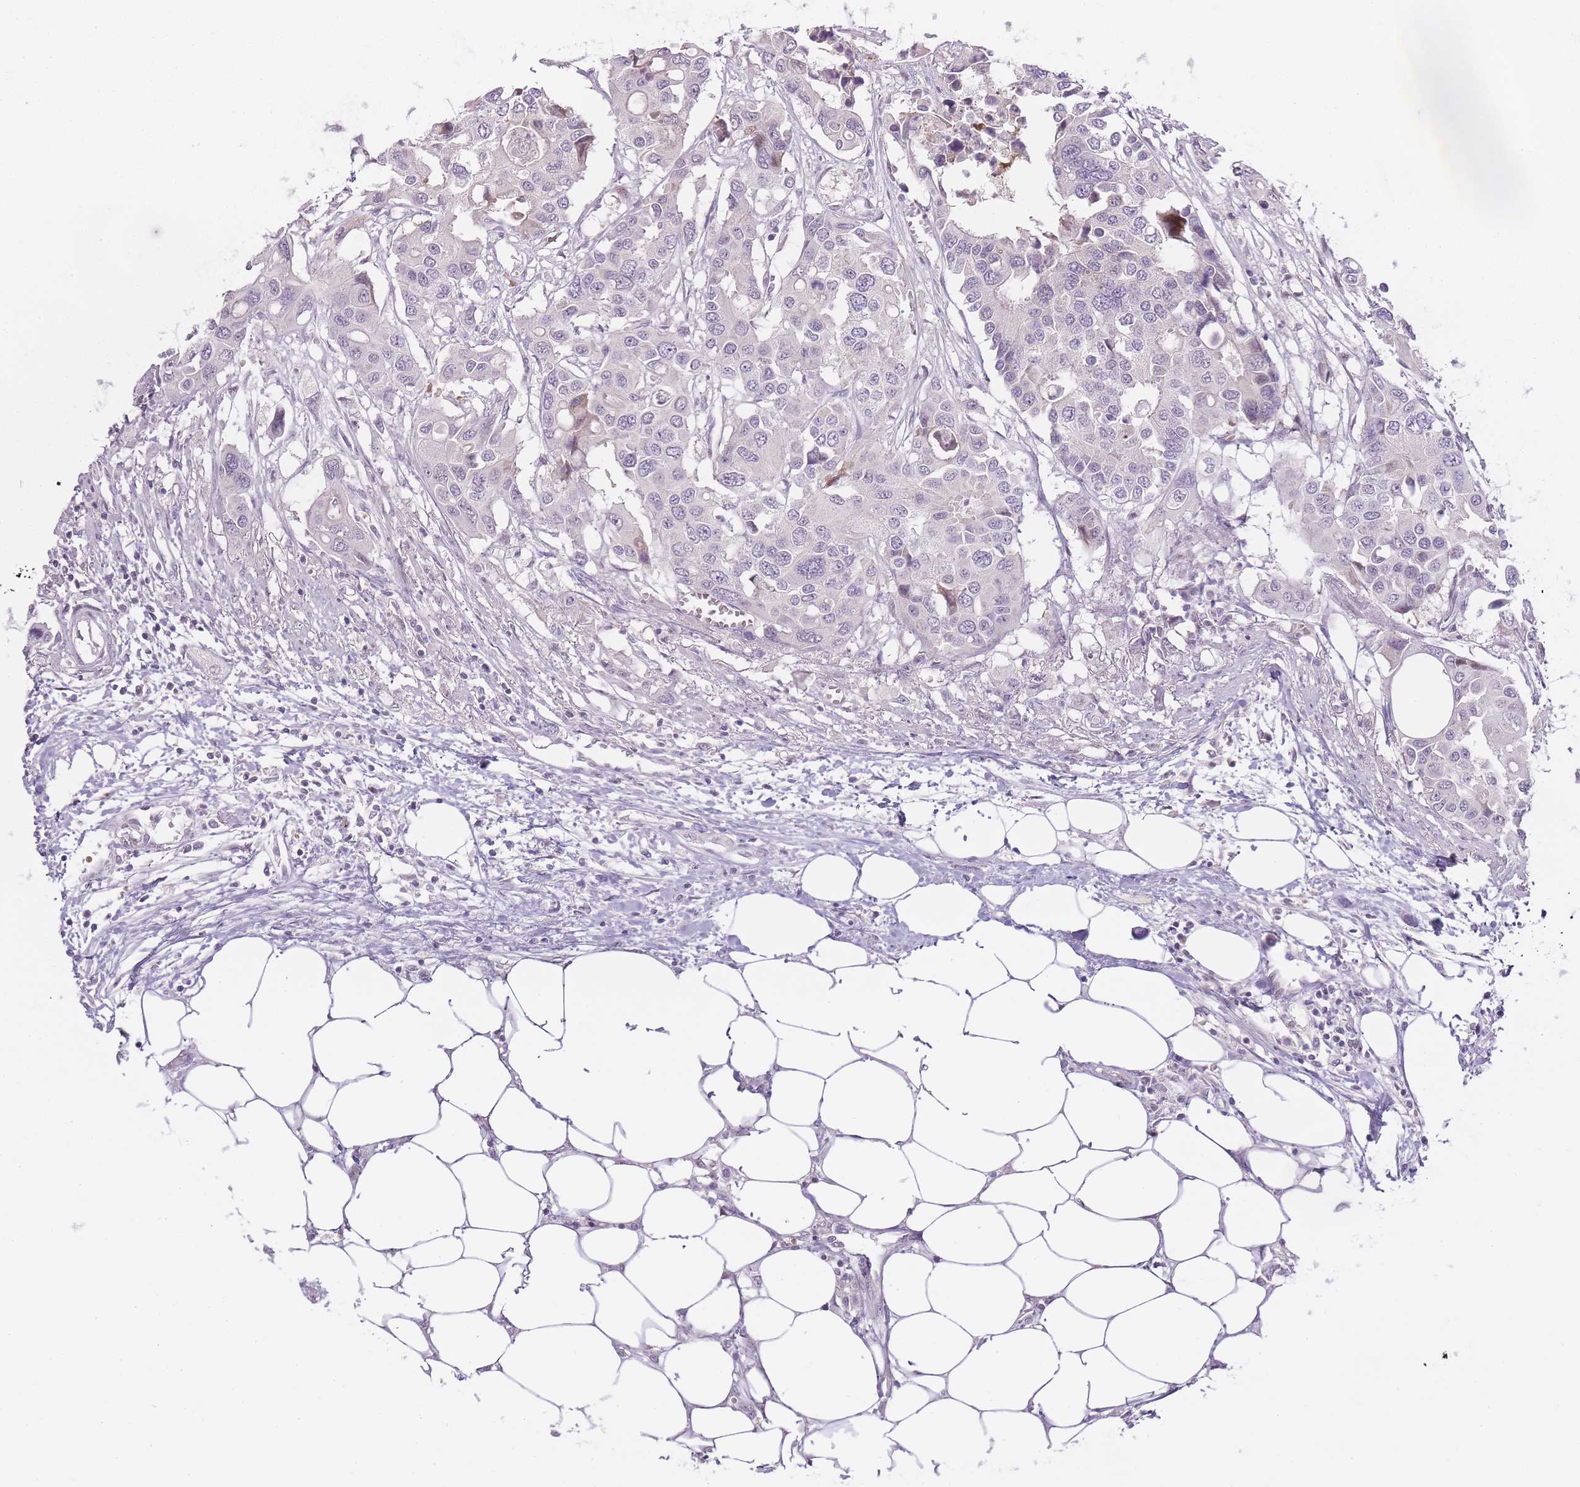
{"staining": {"intensity": "negative", "quantity": "none", "location": "none"}, "tissue": "colorectal cancer", "cell_type": "Tumor cells", "image_type": "cancer", "snomed": [{"axis": "morphology", "description": "Adenocarcinoma, NOS"}, {"axis": "topography", "description": "Colon"}], "caption": "Human colorectal adenocarcinoma stained for a protein using immunohistochemistry (IHC) exhibits no expression in tumor cells.", "gene": "OGG1", "patient": {"sex": "male", "age": 77}}